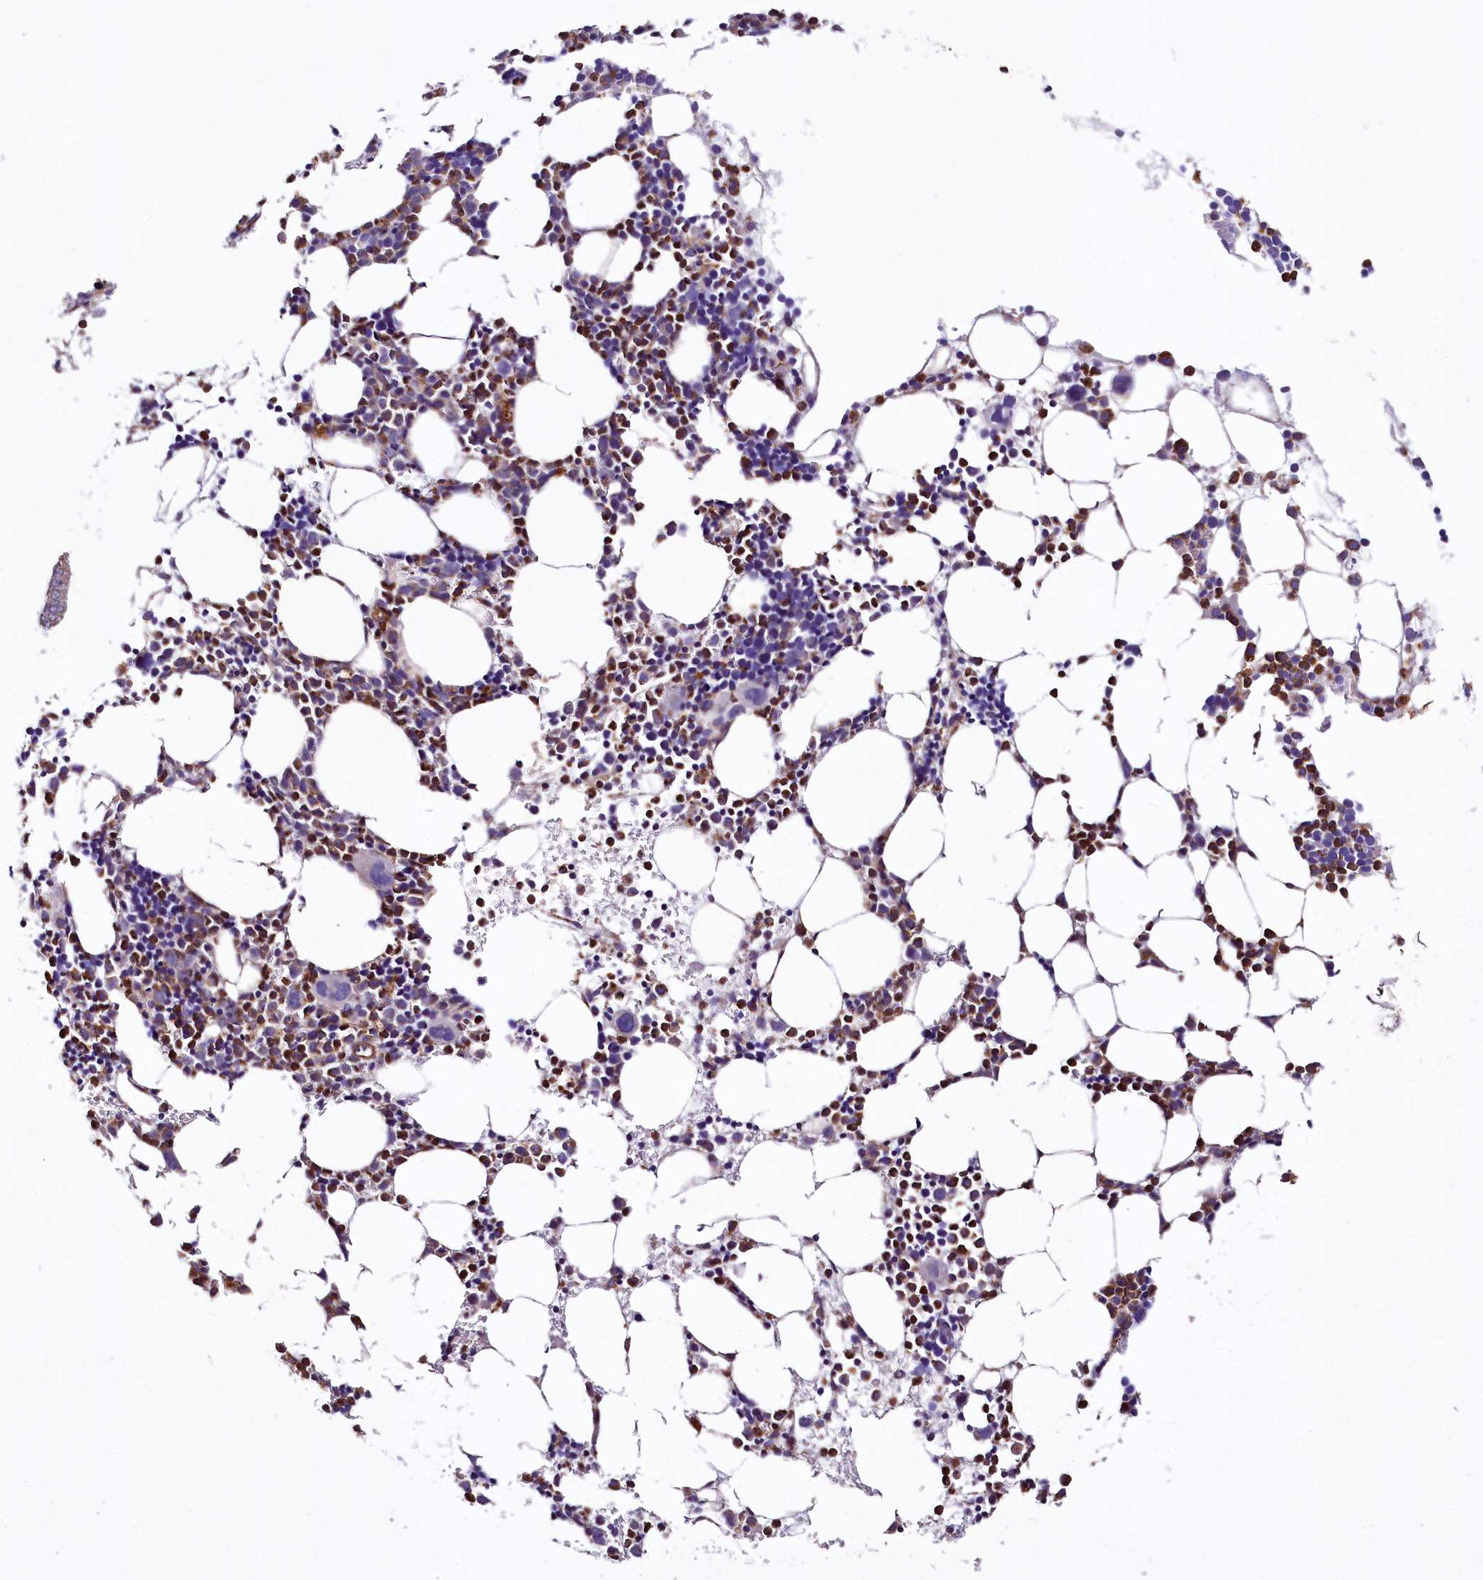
{"staining": {"intensity": "negative", "quantity": "none", "location": "none"}, "tissue": "bone marrow", "cell_type": "Hematopoietic cells", "image_type": "normal", "snomed": [{"axis": "morphology", "description": "Normal tissue, NOS"}, {"axis": "topography", "description": "Bone marrow"}], "caption": "Histopathology image shows no significant protein positivity in hematopoietic cells of normal bone marrow.", "gene": "TTC12", "patient": {"sex": "female", "age": 89}}